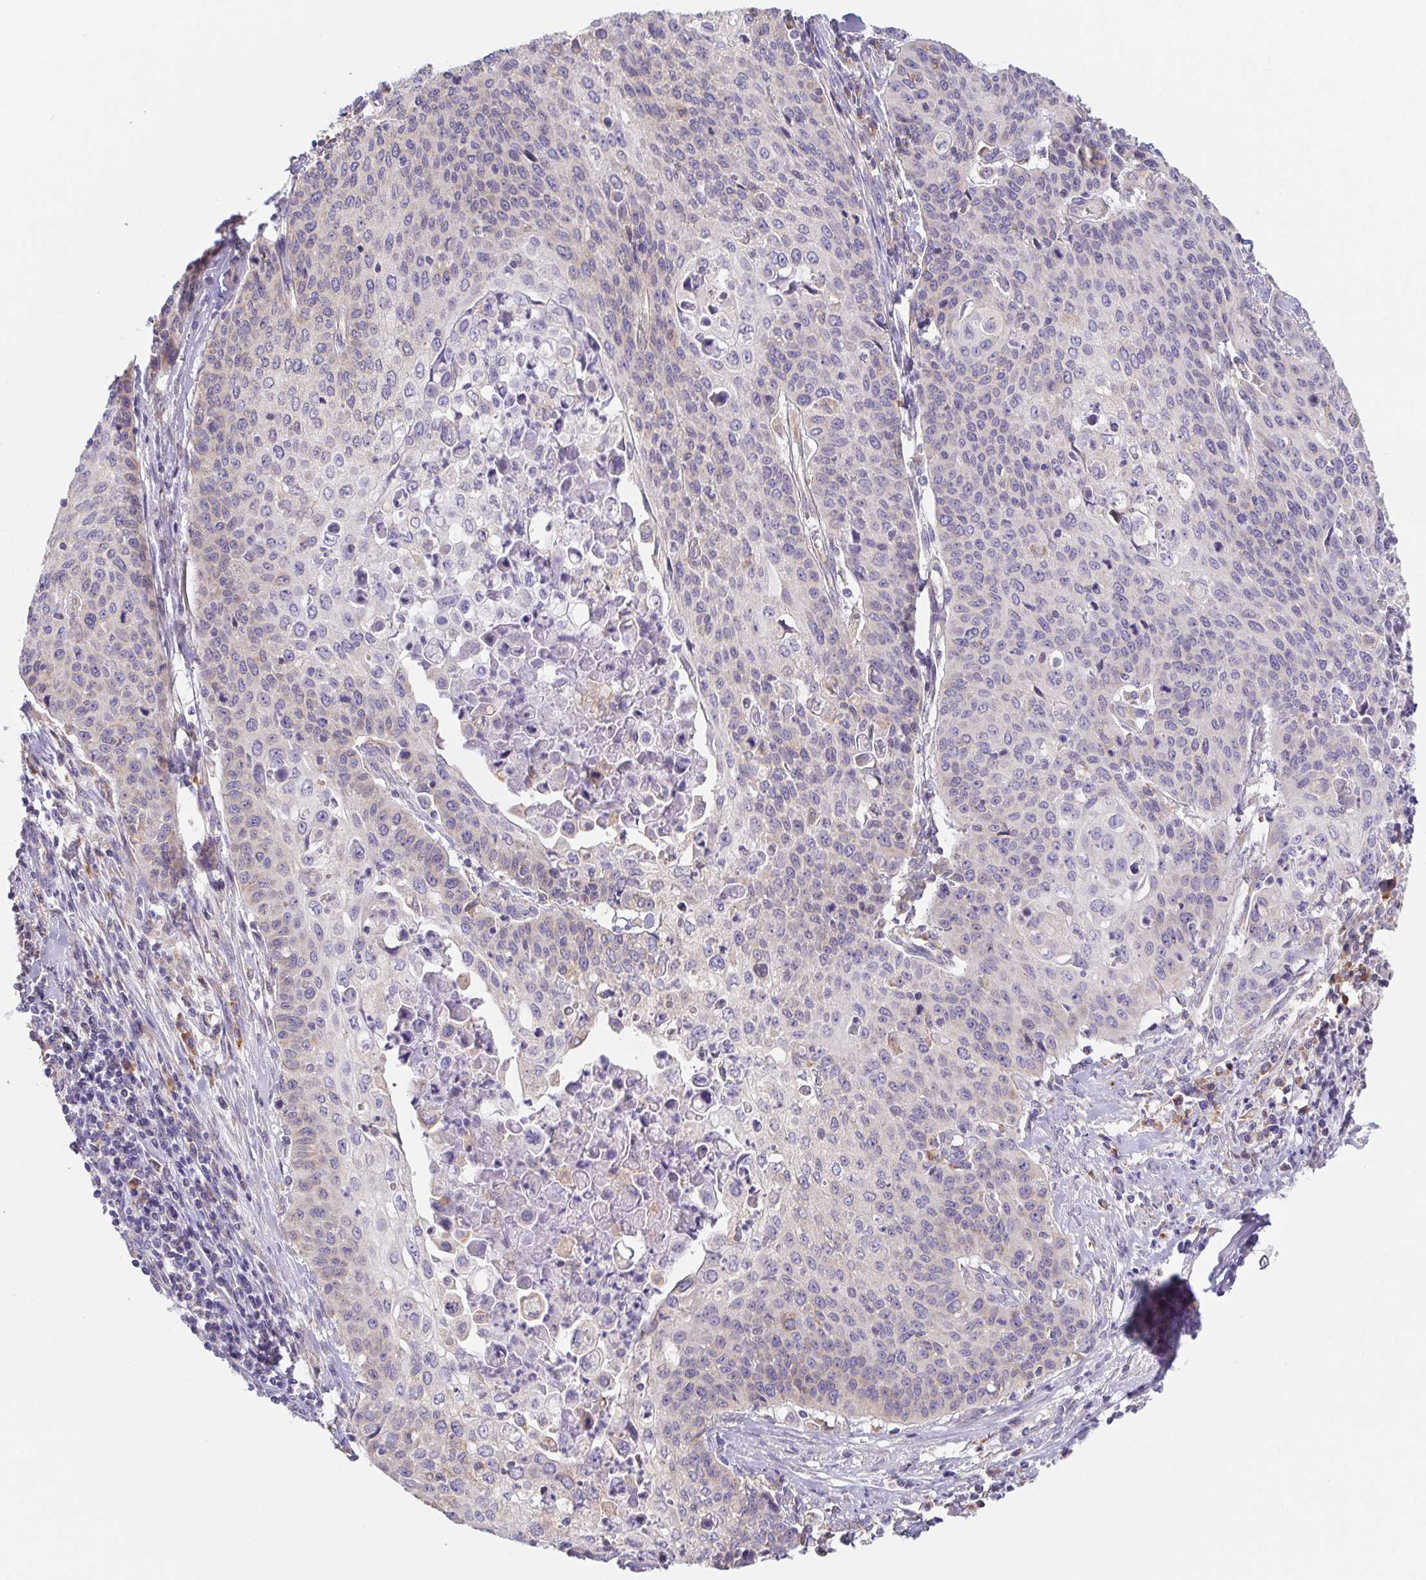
{"staining": {"intensity": "weak", "quantity": "<25%", "location": "cytoplasmic/membranous"}, "tissue": "cervical cancer", "cell_type": "Tumor cells", "image_type": "cancer", "snomed": [{"axis": "morphology", "description": "Squamous cell carcinoma, NOS"}, {"axis": "topography", "description": "Cervix"}], "caption": "Protein analysis of cervical squamous cell carcinoma exhibits no significant expression in tumor cells. (Immunohistochemistry, brightfield microscopy, high magnification).", "gene": "ADAM8", "patient": {"sex": "female", "age": 65}}